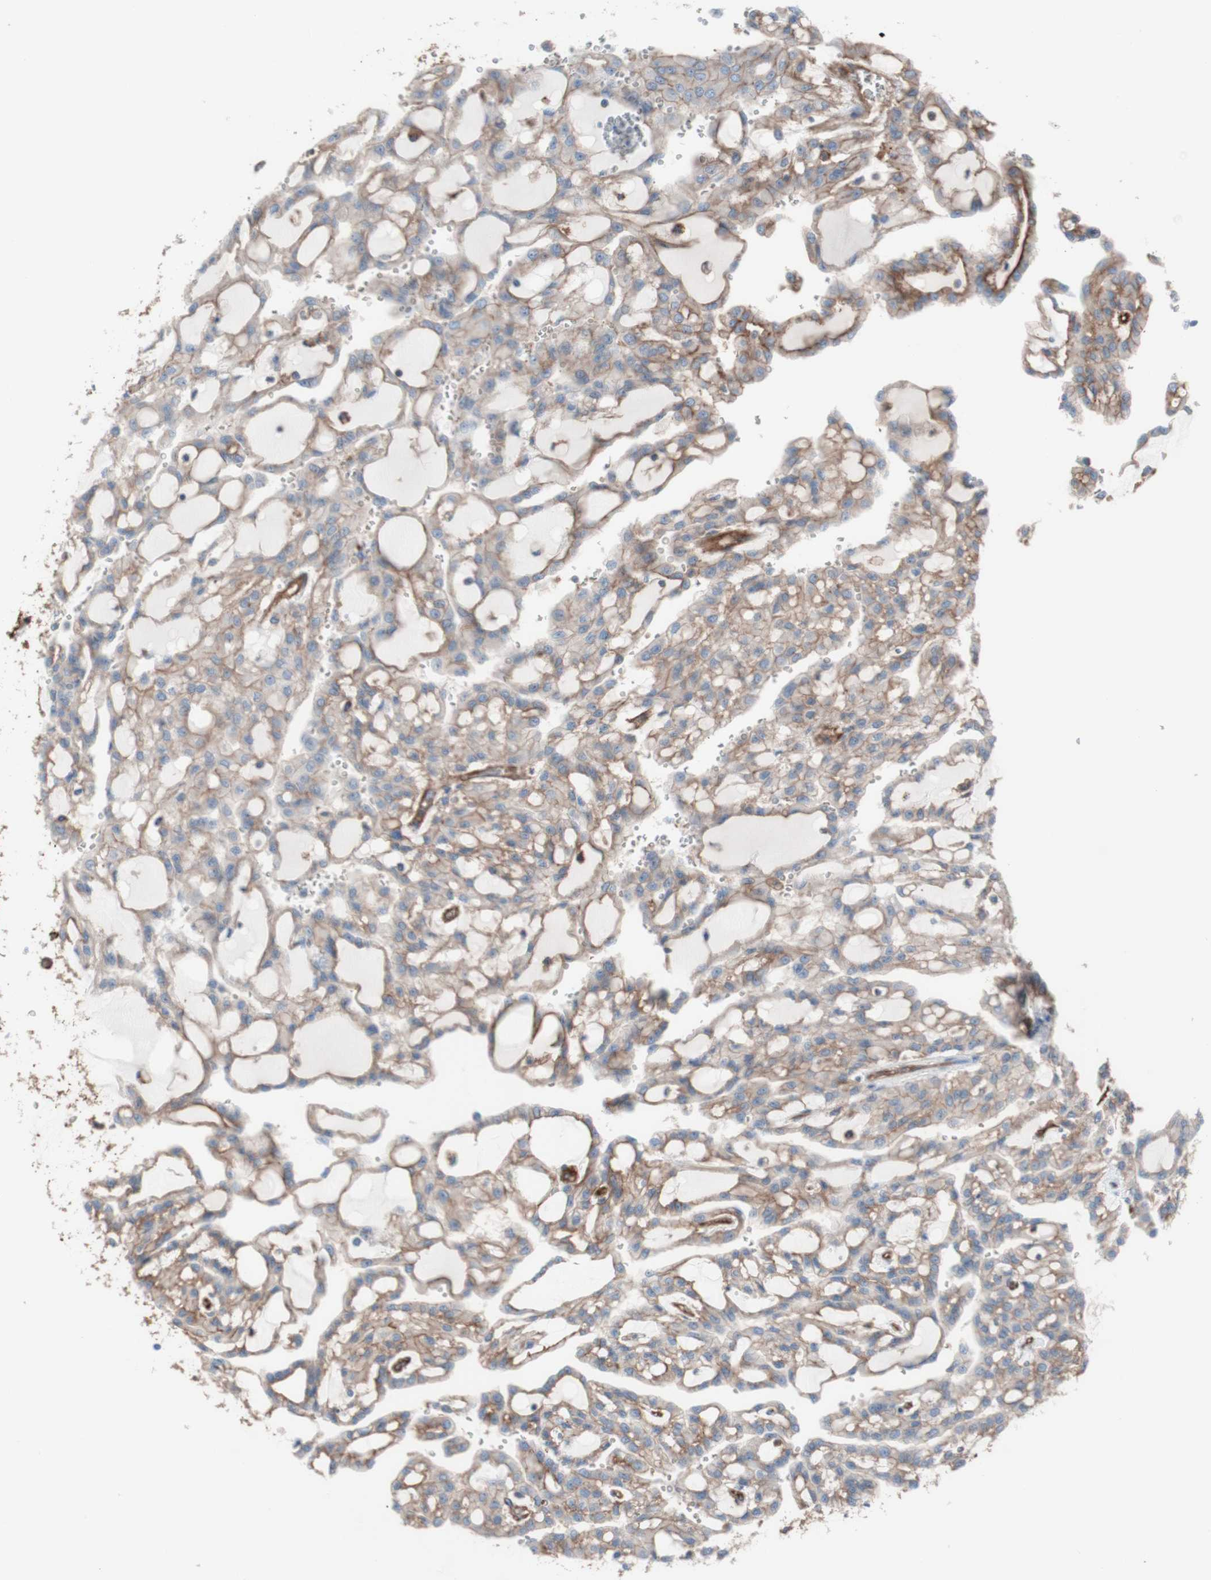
{"staining": {"intensity": "weak", "quantity": "25%-75%", "location": "cytoplasmic/membranous"}, "tissue": "renal cancer", "cell_type": "Tumor cells", "image_type": "cancer", "snomed": [{"axis": "morphology", "description": "Adenocarcinoma, NOS"}, {"axis": "topography", "description": "Kidney"}], "caption": "IHC of renal cancer demonstrates low levels of weak cytoplasmic/membranous expression in about 25%-75% of tumor cells.", "gene": "CD46", "patient": {"sex": "male", "age": 63}}